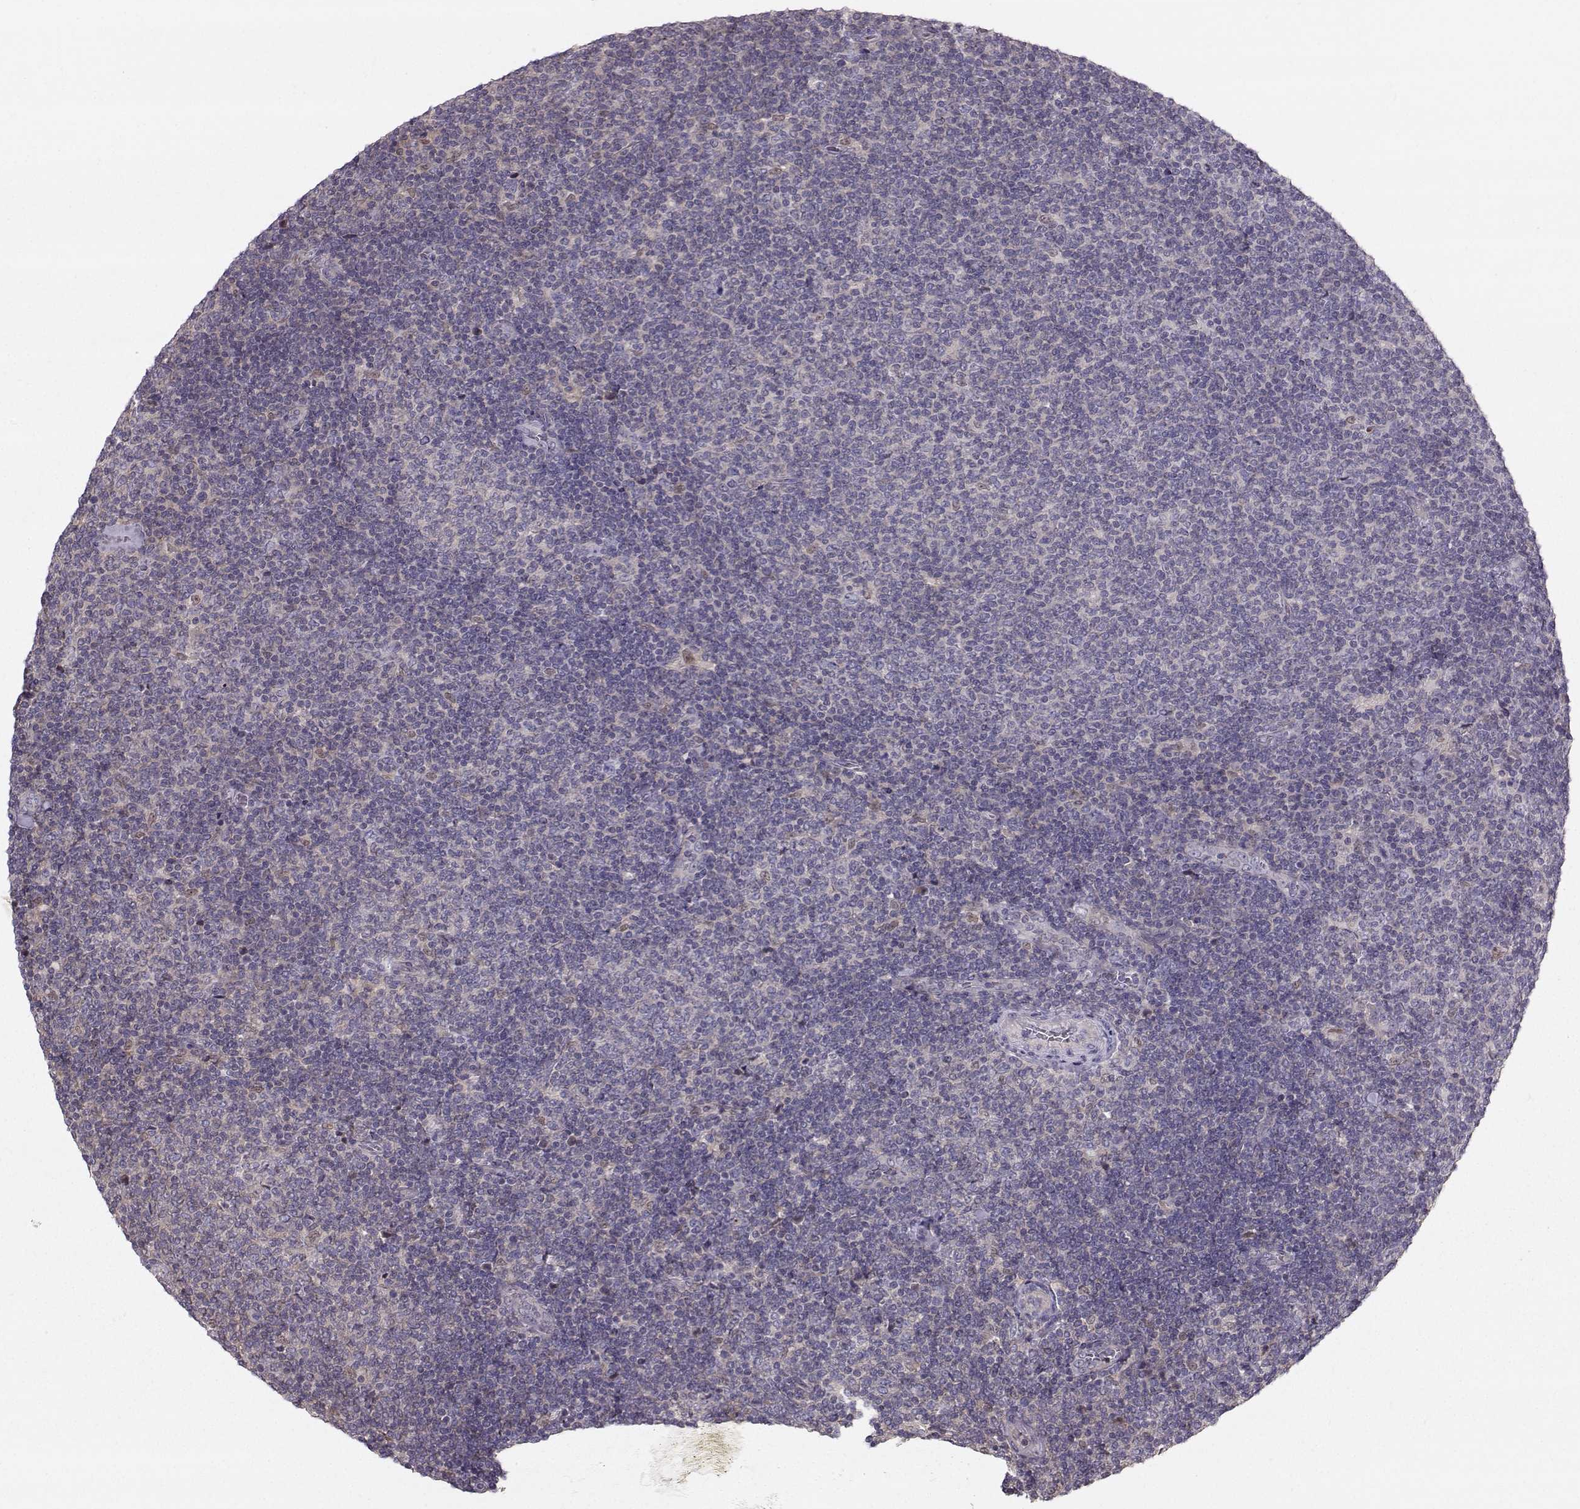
{"staining": {"intensity": "negative", "quantity": "none", "location": "none"}, "tissue": "lymphoma", "cell_type": "Tumor cells", "image_type": "cancer", "snomed": [{"axis": "morphology", "description": "Malignant lymphoma, non-Hodgkin's type, Low grade"}, {"axis": "topography", "description": "Lymph node"}], "caption": "This is an immunohistochemistry (IHC) micrograph of lymphoma. There is no positivity in tumor cells.", "gene": "ASB16", "patient": {"sex": "male", "age": 52}}